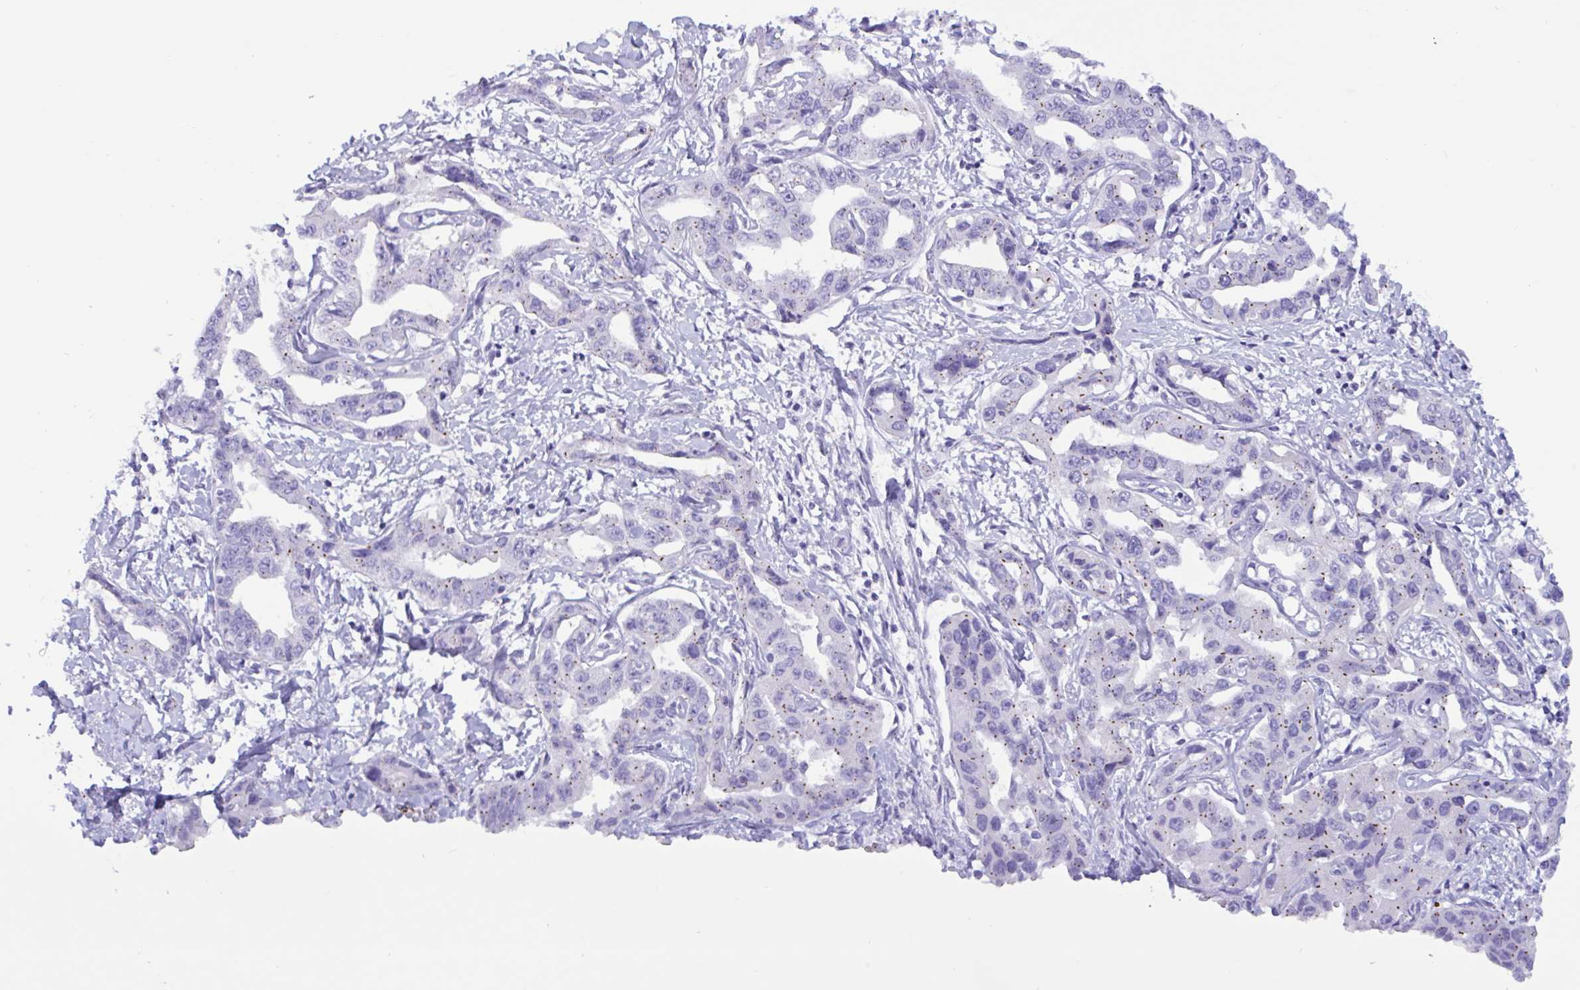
{"staining": {"intensity": "moderate", "quantity": "25%-75%", "location": "cytoplasmic/membranous"}, "tissue": "liver cancer", "cell_type": "Tumor cells", "image_type": "cancer", "snomed": [{"axis": "morphology", "description": "Cholangiocarcinoma"}, {"axis": "topography", "description": "Liver"}], "caption": "Immunohistochemical staining of liver cancer (cholangiocarcinoma) displays medium levels of moderate cytoplasmic/membranous positivity in about 25%-75% of tumor cells.", "gene": "RNASE3", "patient": {"sex": "male", "age": 59}}